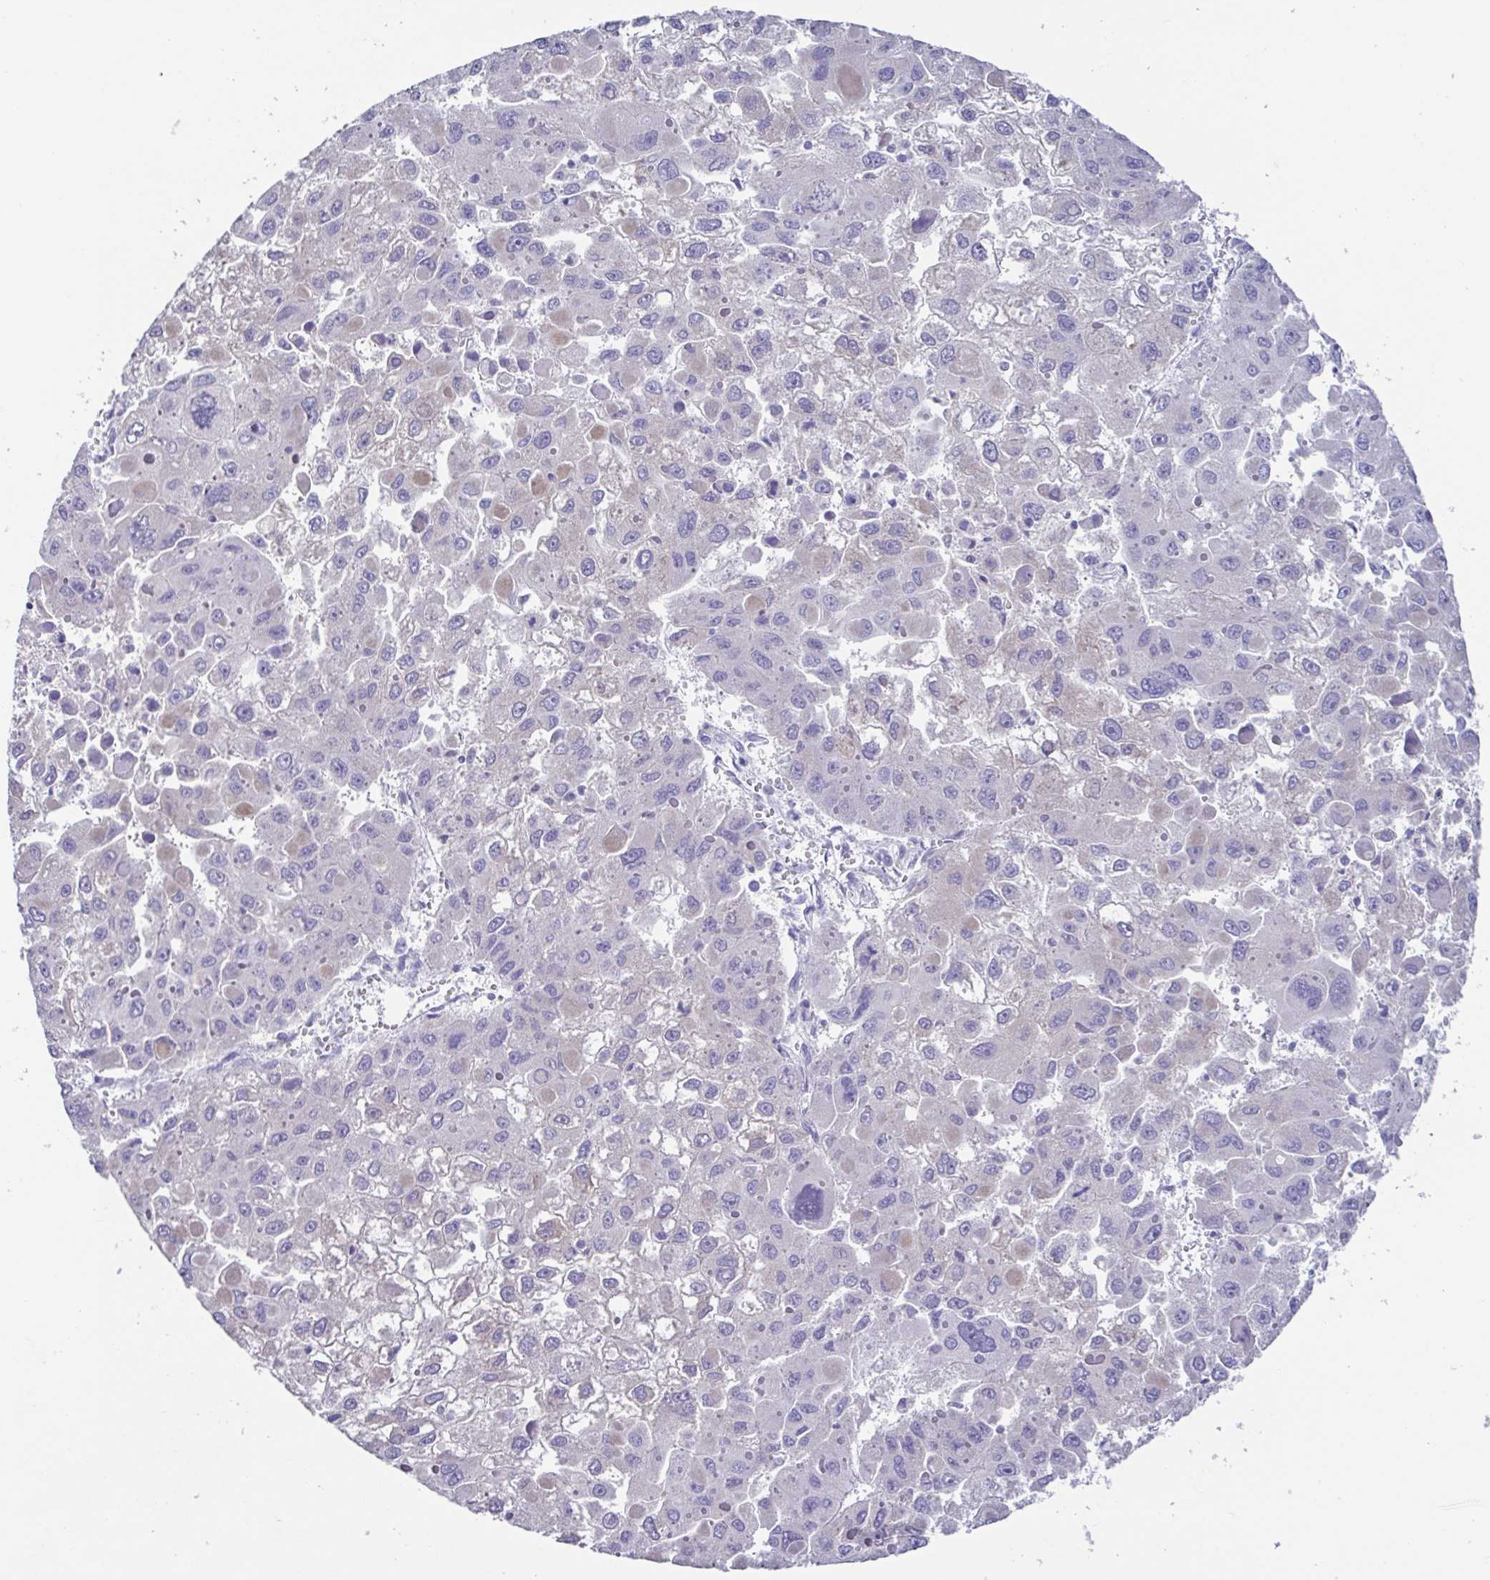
{"staining": {"intensity": "negative", "quantity": "none", "location": "none"}, "tissue": "liver cancer", "cell_type": "Tumor cells", "image_type": "cancer", "snomed": [{"axis": "morphology", "description": "Carcinoma, Hepatocellular, NOS"}, {"axis": "topography", "description": "Liver"}], "caption": "Protein analysis of liver cancer (hepatocellular carcinoma) shows no significant expression in tumor cells.", "gene": "RDH11", "patient": {"sex": "female", "age": 41}}